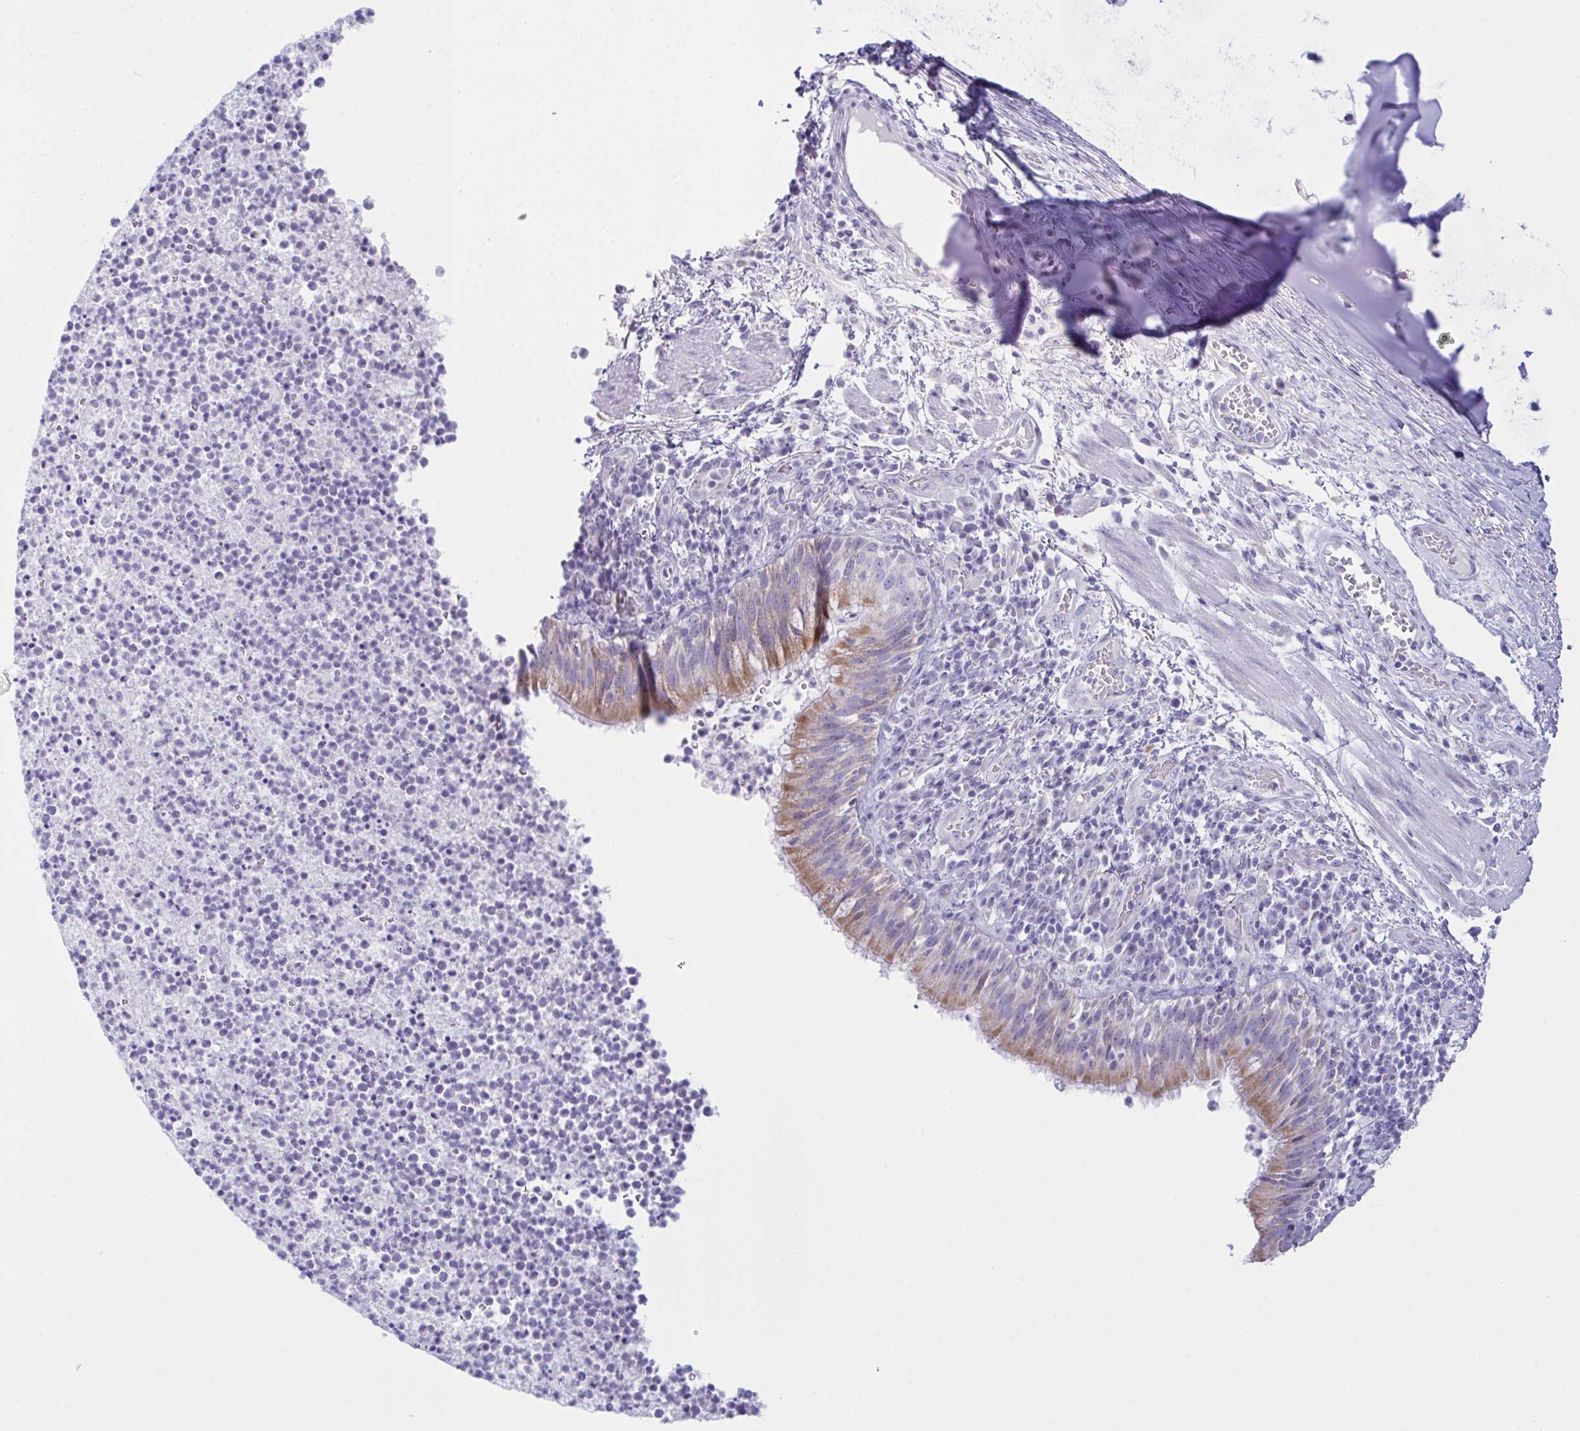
{"staining": {"intensity": "moderate", "quantity": "25%-75%", "location": "cytoplasmic/membranous"}, "tissue": "bronchus", "cell_type": "Respiratory epithelial cells", "image_type": "normal", "snomed": [{"axis": "morphology", "description": "Normal tissue, NOS"}, {"axis": "topography", "description": "Cartilage tissue"}, {"axis": "topography", "description": "Bronchus"}], "caption": "About 25%-75% of respiratory epithelial cells in normal bronchus exhibit moderate cytoplasmic/membranous protein expression as visualized by brown immunohistochemical staining.", "gene": "BBS1", "patient": {"sex": "male", "age": 56}}